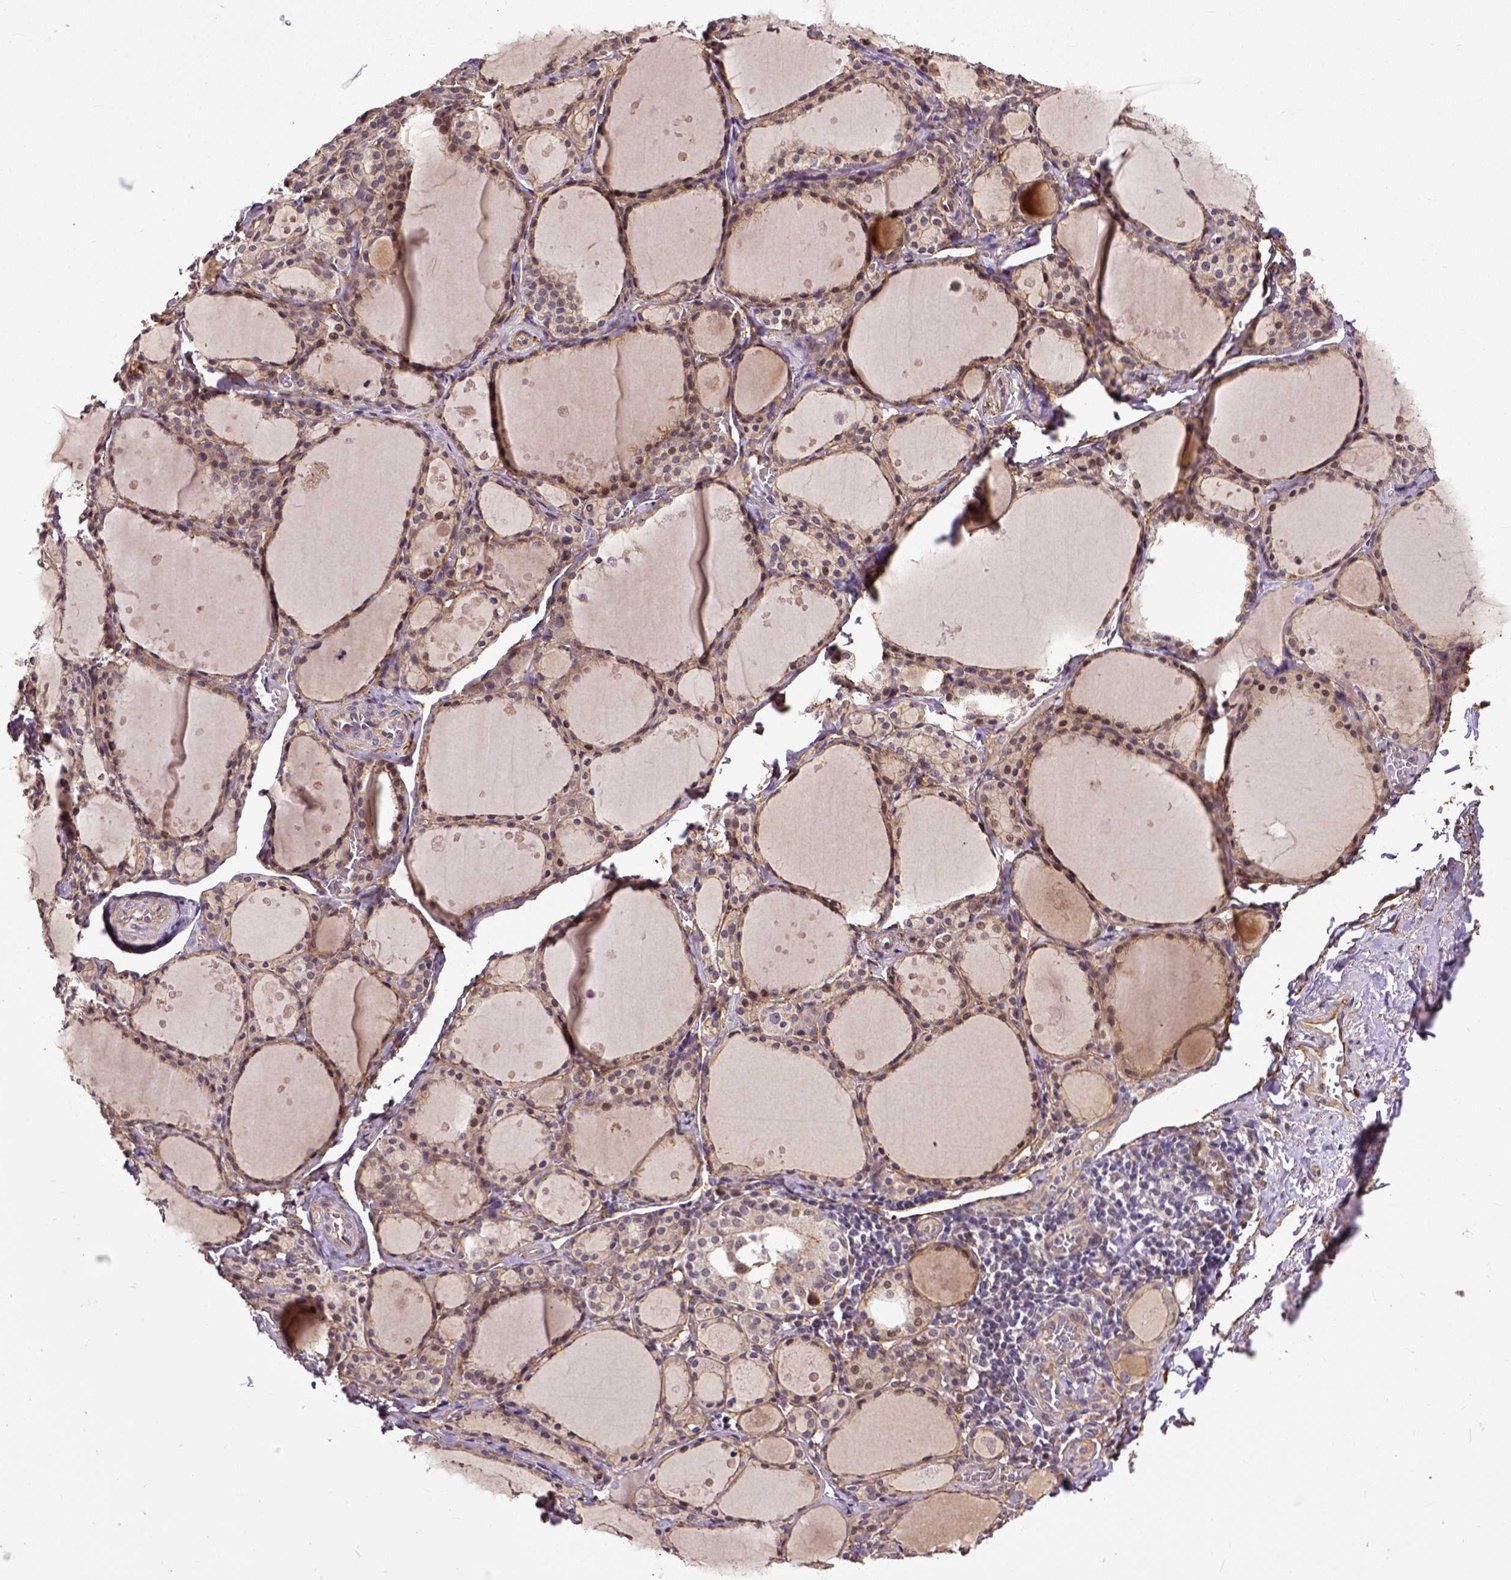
{"staining": {"intensity": "weak", "quantity": ">75%", "location": "cytoplasmic/membranous"}, "tissue": "thyroid gland", "cell_type": "Glandular cells", "image_type": "normal", "snomed": [{"axis": "morphology", "description": "Normal tissue, NOS"}, {"axis": "topography", "description": "Thyroid gland"}], "caption": "Brown immunohistochemical staining in unremarkable human thyroid gland shows weak cytoplasmic/membranous staining in about >75% of glandular cells.", "gene": "DICER1", "patient": {"sex": "male", "age": 68}}